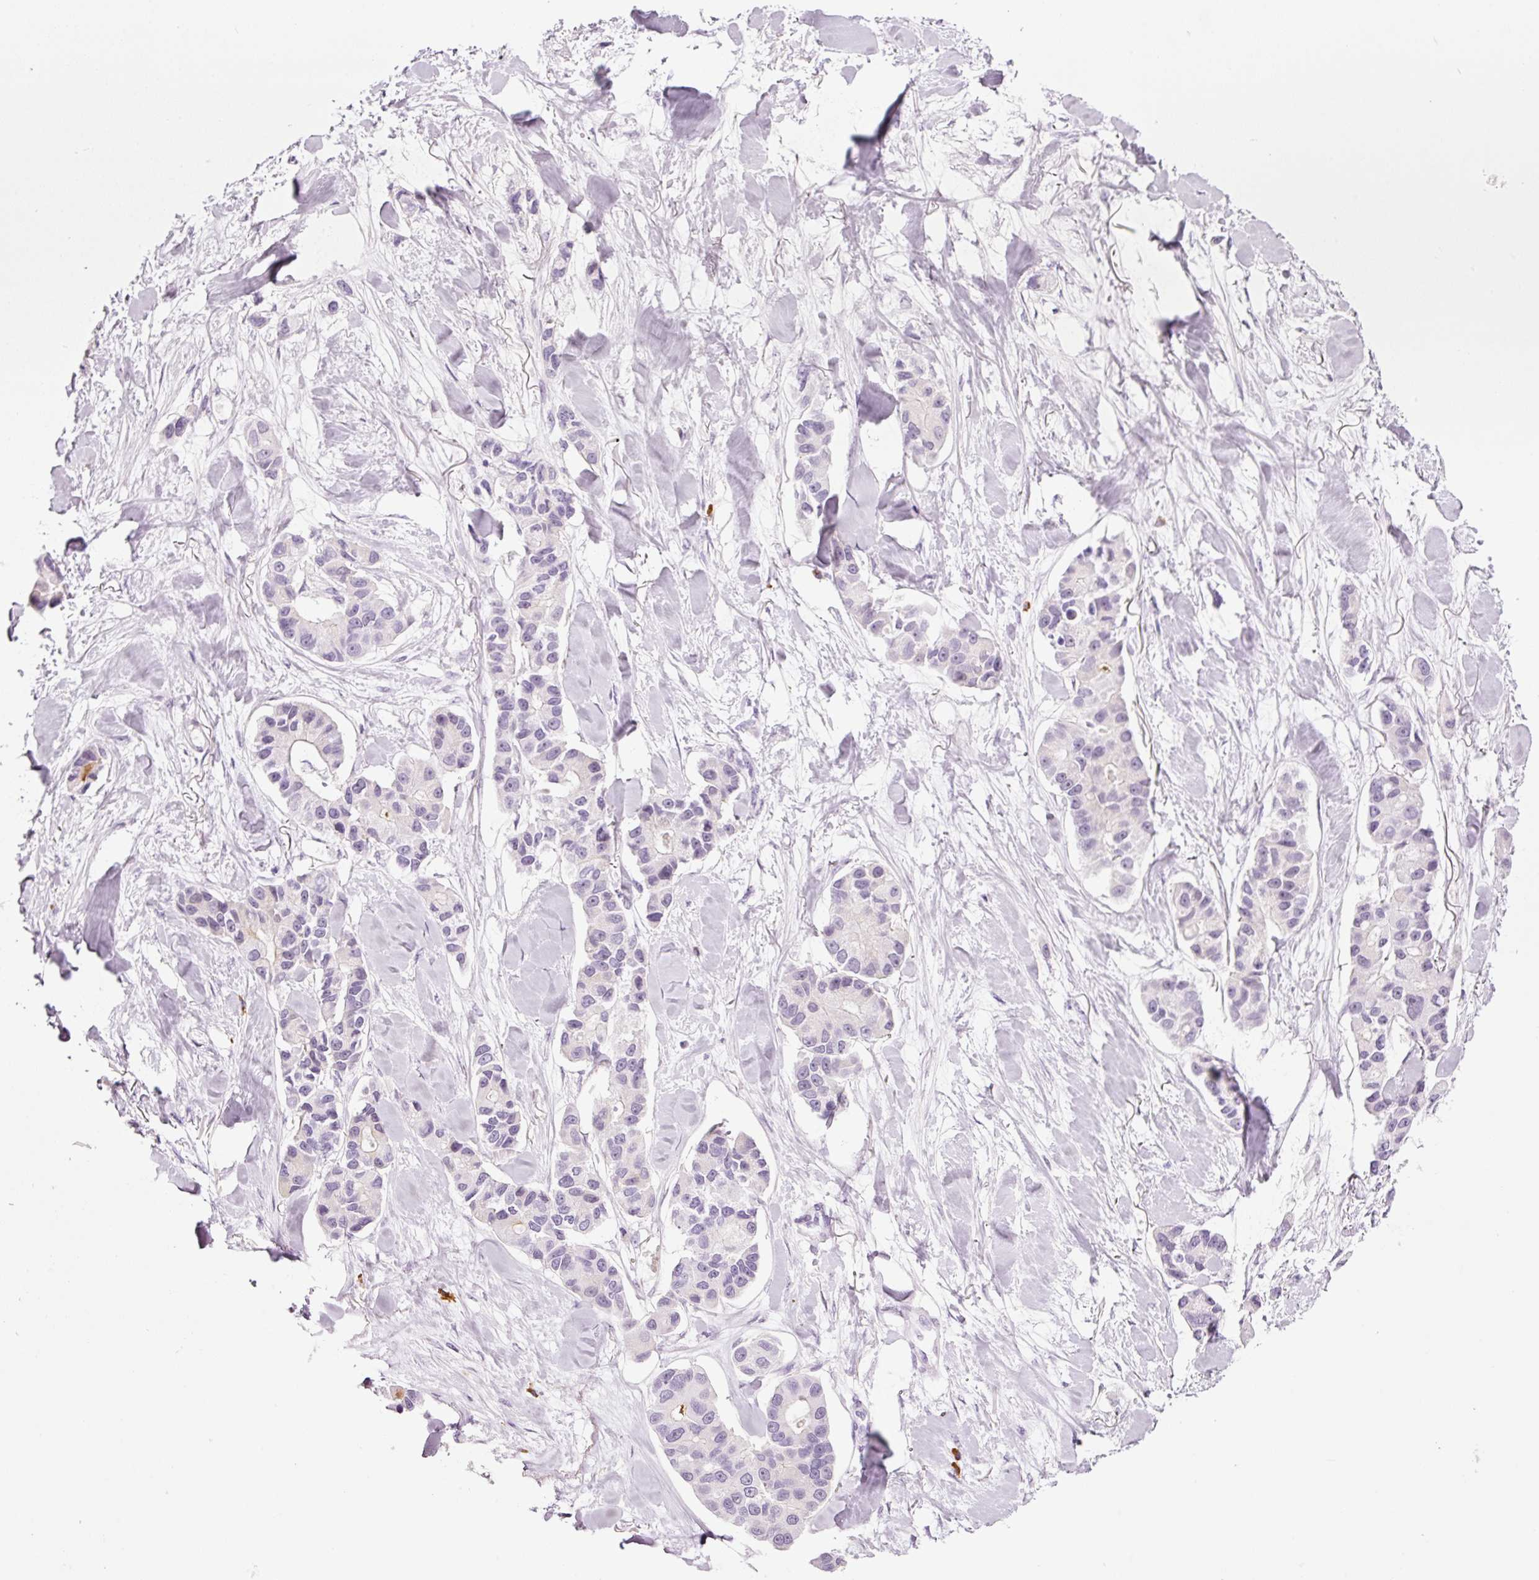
{"staining": {"intensity": "negative", "quantity": "none", "location": "none"}, "tissue": "lung cancer", "cell_type": "Tumor cells", "image_type": "cancer", "snomed": [{"axis": "morphology", "description": "Adenocarcinoma, NOS"}, {"axis": "topography", "description": "Lung"}], "caption": "Histopathology image shows no significant protein expression in tumor cells of adenocarcinoma (lung).", "gene": "KLF1", "patient": {"sex": "female", "age": 54}}